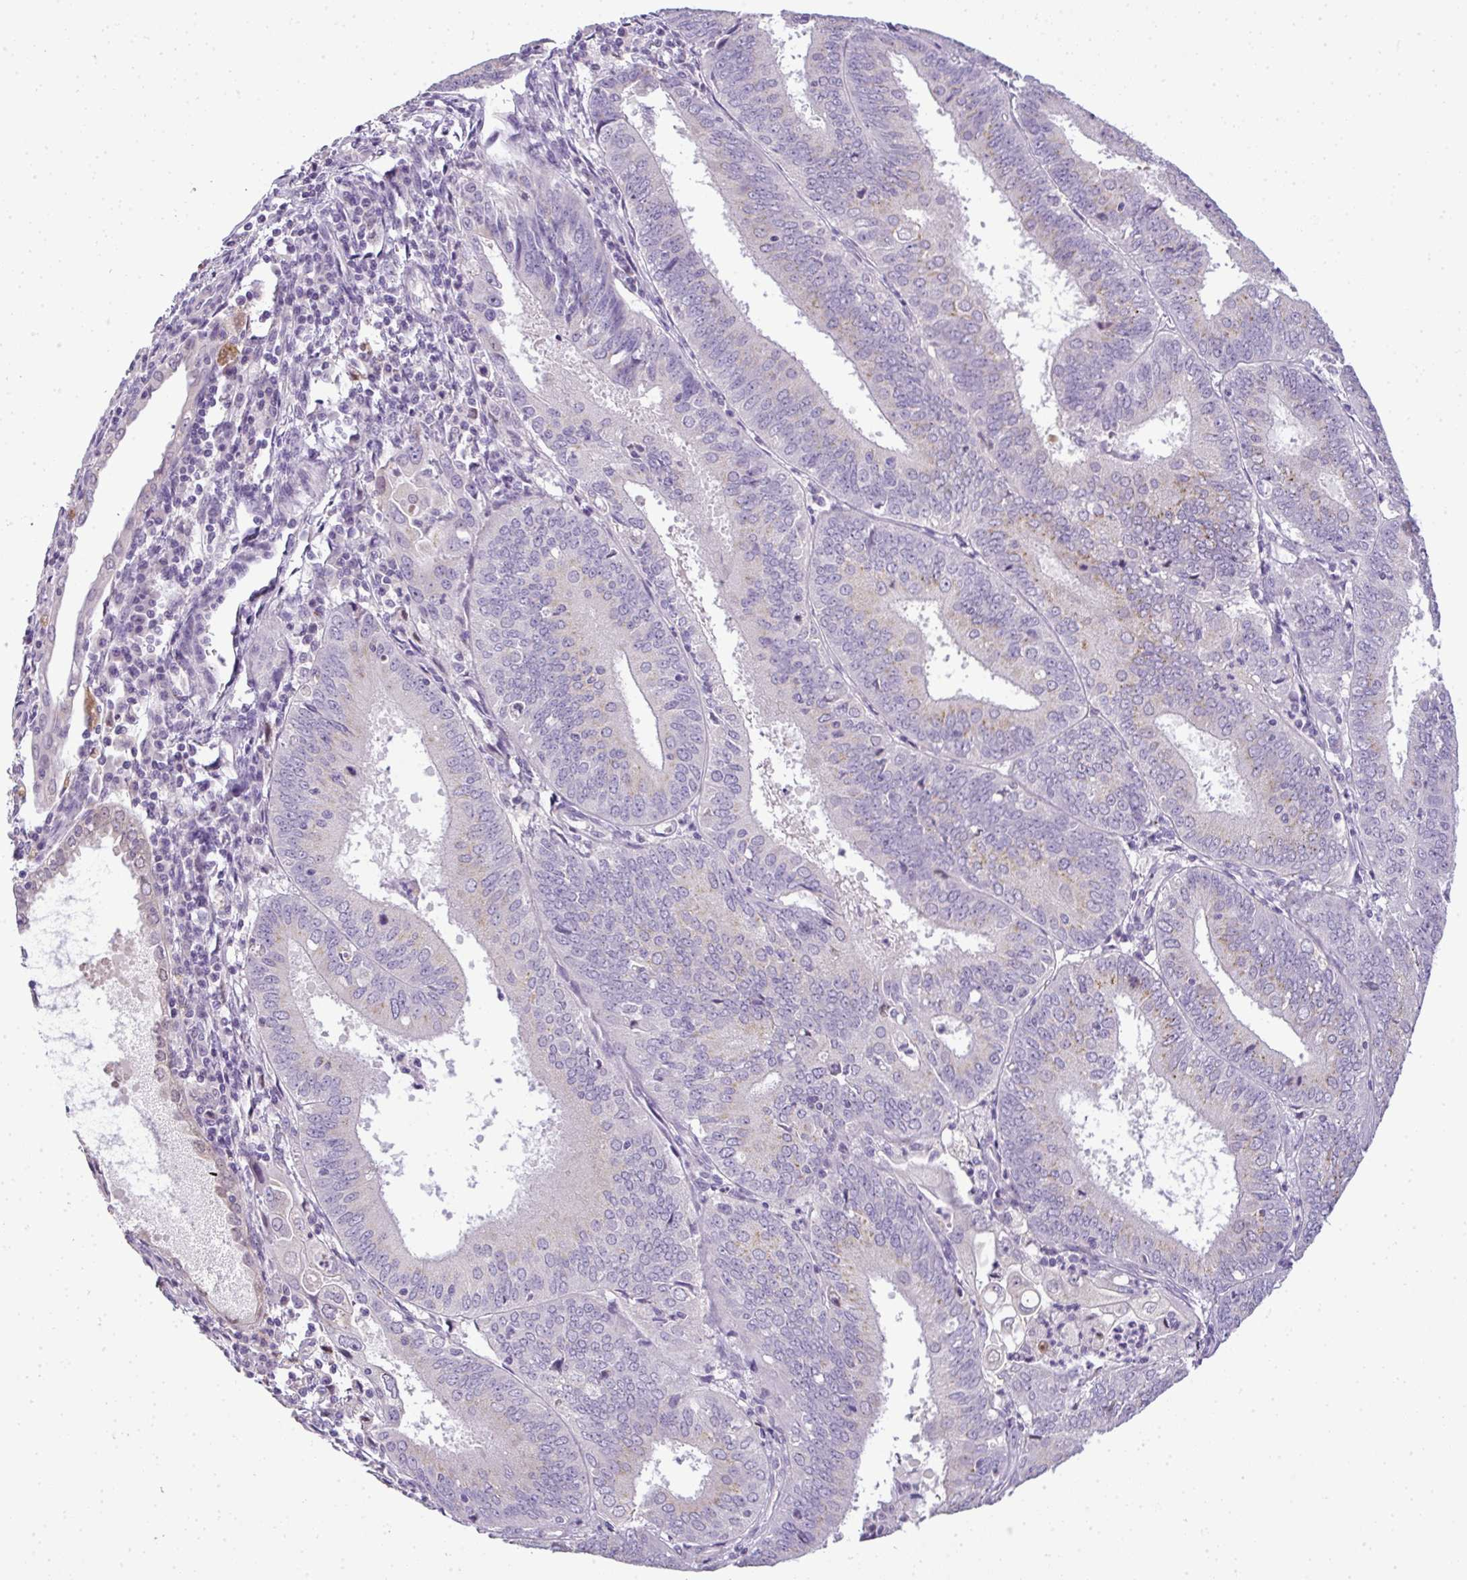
{"staining": {"intensity": "negative", "quantity": "none", "location": "none"}, "tissue": "cervical cancer", "cell_type": "Tumor cells", "image_type": "cancer", "snomed": [{"axis": "morphology", "description": "Adenocarcinoma, NOS"}, {"axis": "topography", "description": "Cervix"}], "caption": "Micrograph shows no significant protein positivity in tumor cells of adenocarcinoma (cervical). Nuclei are stained in blue.", "gene": "CMPK1", "patient": {"sex": "female", "age": 56}}